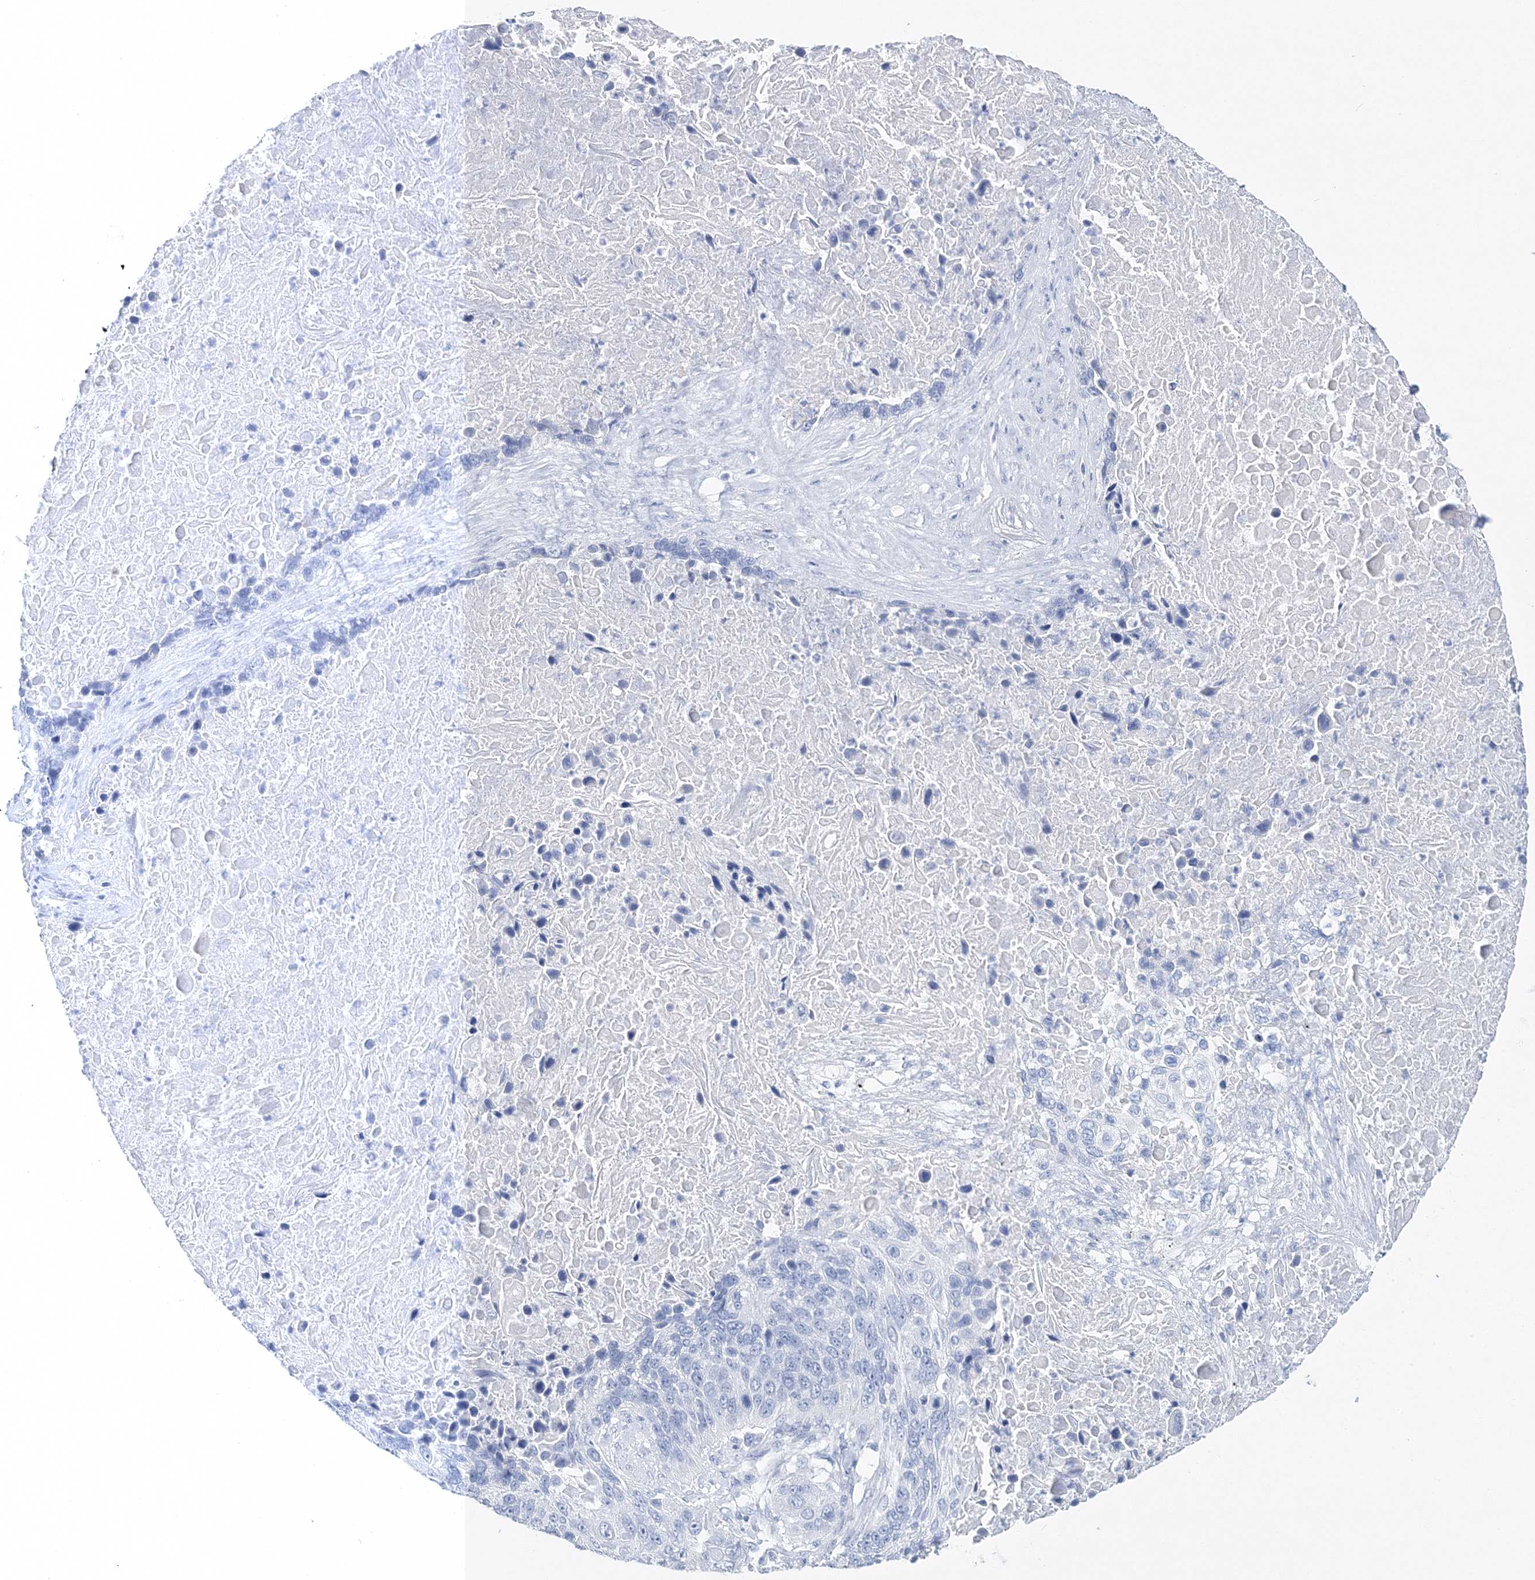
{"staining": {"intensity": "negative", "quantity": "none", "location": "none"}, "tissue": "lung cancer", "cell_type": "Tumor cells", "image_type": "cancer", "snomed": [{"axis": "morphology", "description": "Squamous cell carcinoma, NOS"}, {"axis": "topography", "description": "Lung"}], "caption": "This is a image of immunohistochemistry staining of lung squamous cell carcinoma, which shows no expression in tumor cells.", "gene": "MYOZ2", "patient": {"sex": "male", "age": 66}}